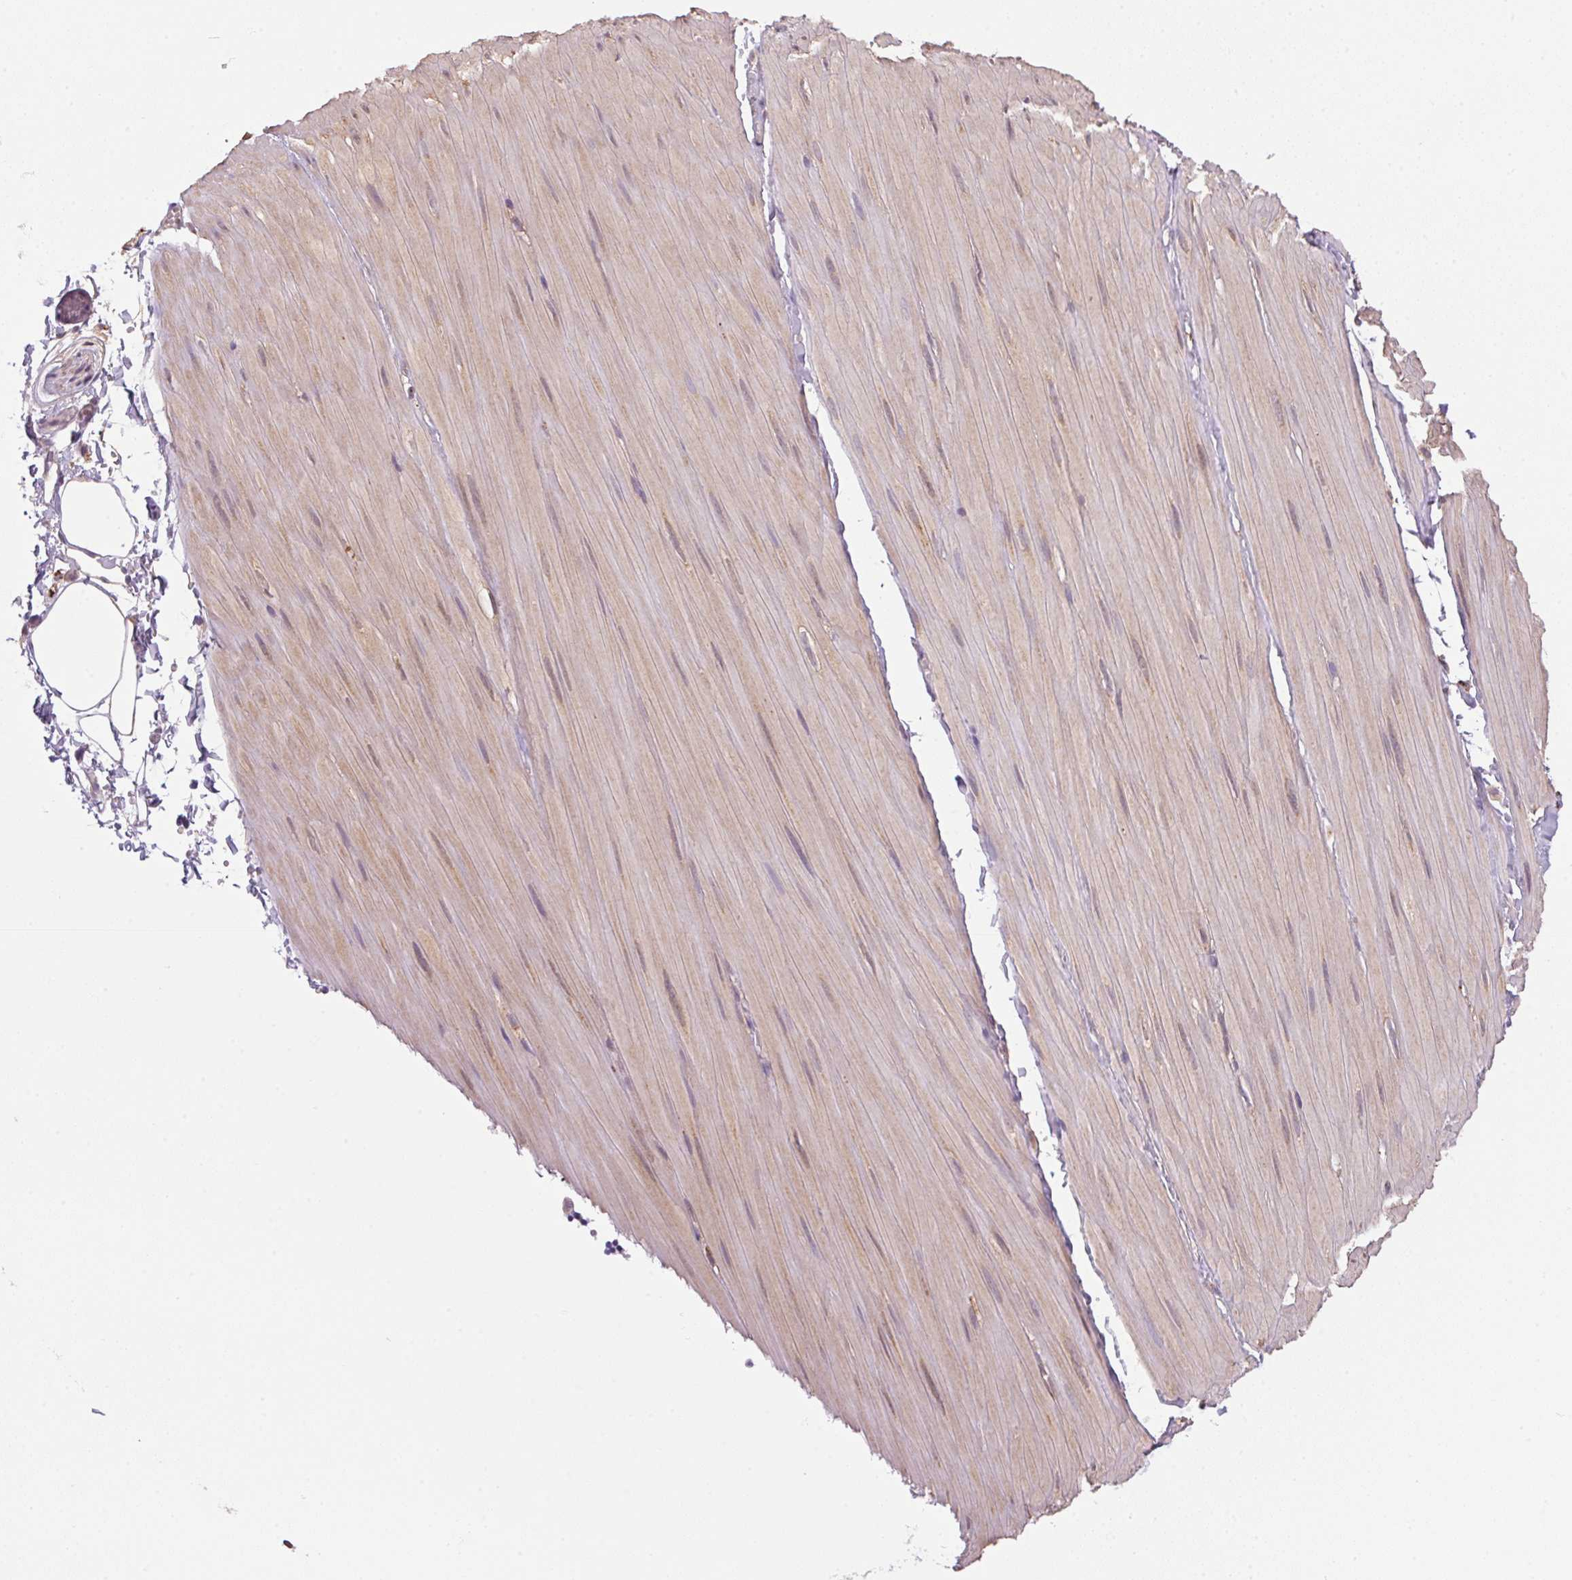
{"staining": {"intensity": "negative", "quantity": "none", "location": "none"}, "tissue": "adipose tissue", "cell_type": "Adipocytes", "image_type": "normal", "snomed": [{"axis": "morphology", "description": "Normal tissue, NOS"}, {"axis": "topography", "description": "Smooth muscle"}, {"axis": "topography", "description": "Peripheral nerve tissue"}], "caption": "Immunohistochemistry (IHC) of unremarkable human adipose tissue reveals no expression in adipocytes. (Stains: DAB (3,3'-diaminobenzidine) immunohistochemistry (IHC) with hematoxylin counter stain, Microscopy: brightfield microscopy at high magnification).", "gene": "ADH5", "patient": {"sex": "male", "age": 58}}